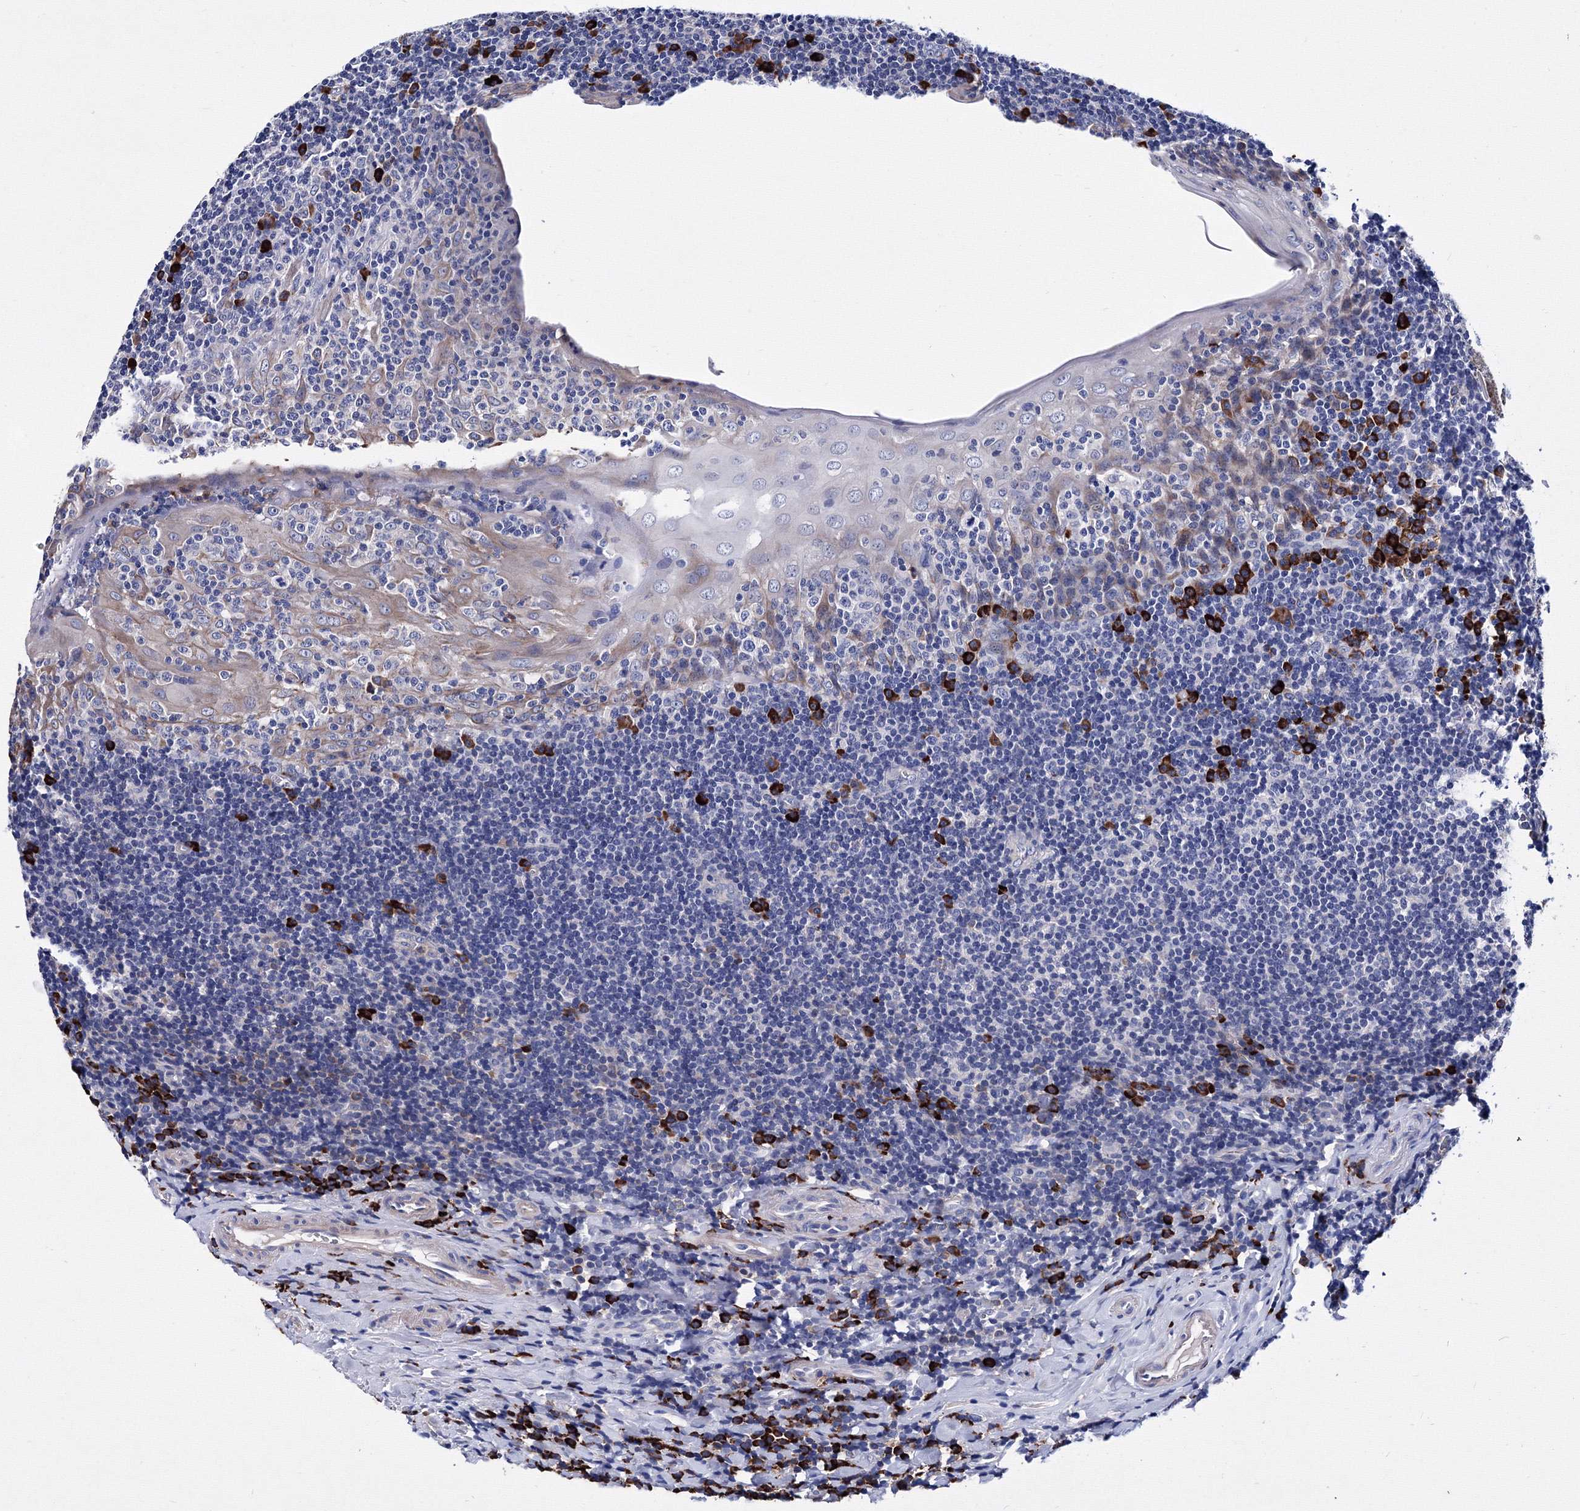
{"staining": {"intensity": "negative", "quantity": "none", "location": "none"}, "tissue": "tonsil", "cell_type": "Germinal center cells", "image_type": "normal", "snomed": [{"axis": "morphology", "description": "Normal tissue, NOS"}, {"axis": "topography", "description": "Tonsil"}], "caption": "This photomicrograph is of benign tonsil stained with immunohistochemistry to label a protein in brown with the nuclei are counter-stained blue. There is no positivity in germinal center cells. (Brightfield microscopy of DAB (3,3'-diaminobenzidine) immunohistochemistry at high magnification).", "gene": "TRPM2", "patient": {"sex": "male", "age": 37}}